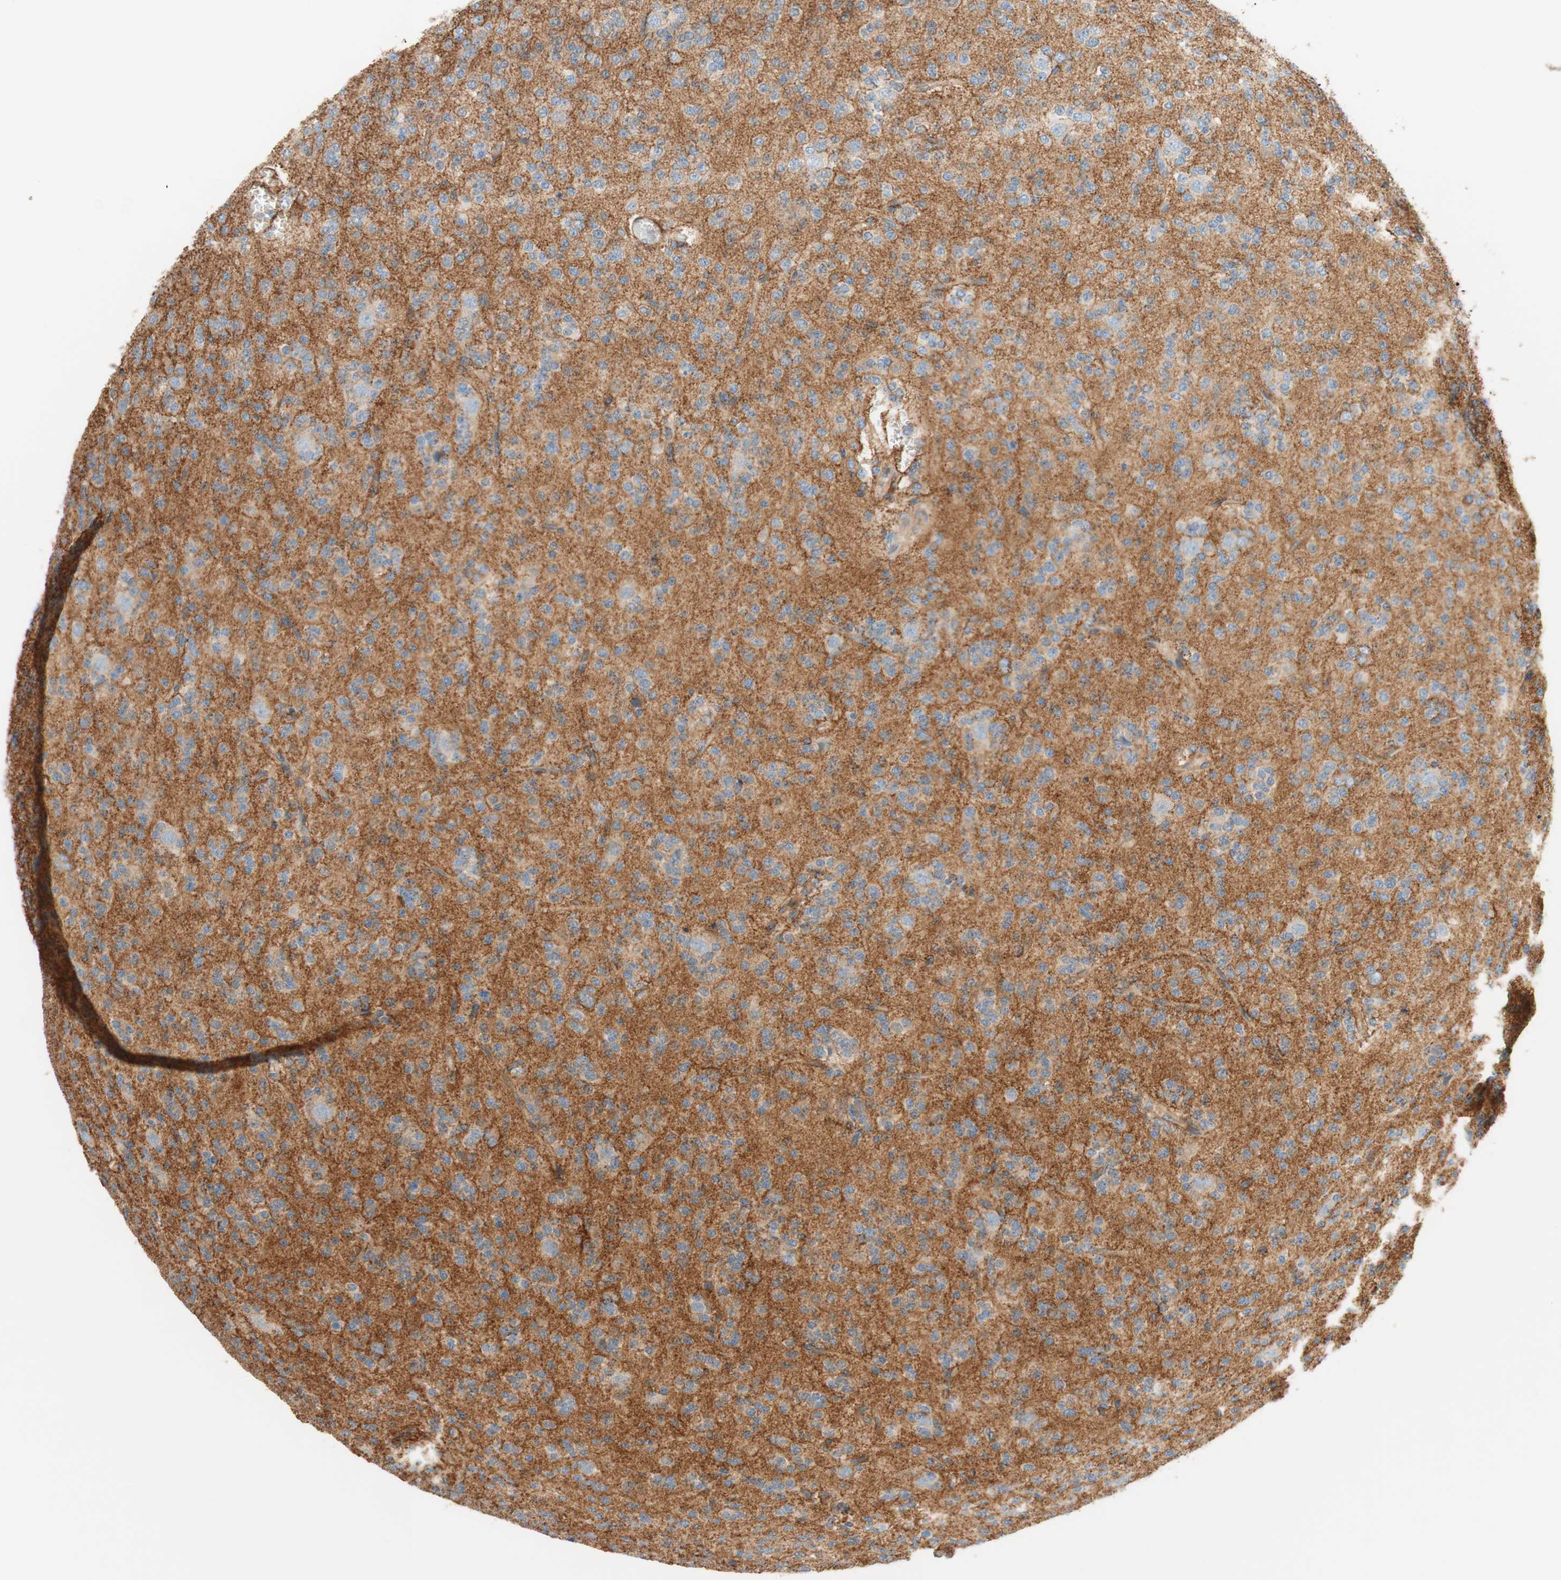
{"staining": {"intensity": "weak", "quantity": ">75%", "location": "cytoplasmic/membranous"}, "tissue": "glioma", "cell_type": "Tumor cells", "image_type": "cancer", "snomed": [{"axis": "morphology", "description": "Glioma, malignant, Low grade"}, {"axis": "topography", "description": "Brain"}], "caption": "Protein expression analysis of human glioma reveals weak cytoplasmic/membranous positivity in about >75% of tumor cells. (brown staining indicates protein expression, while blue staining denotes nuclei).", "gene": "VPS26A", "patient": {"sex": "male", "age": 38}}